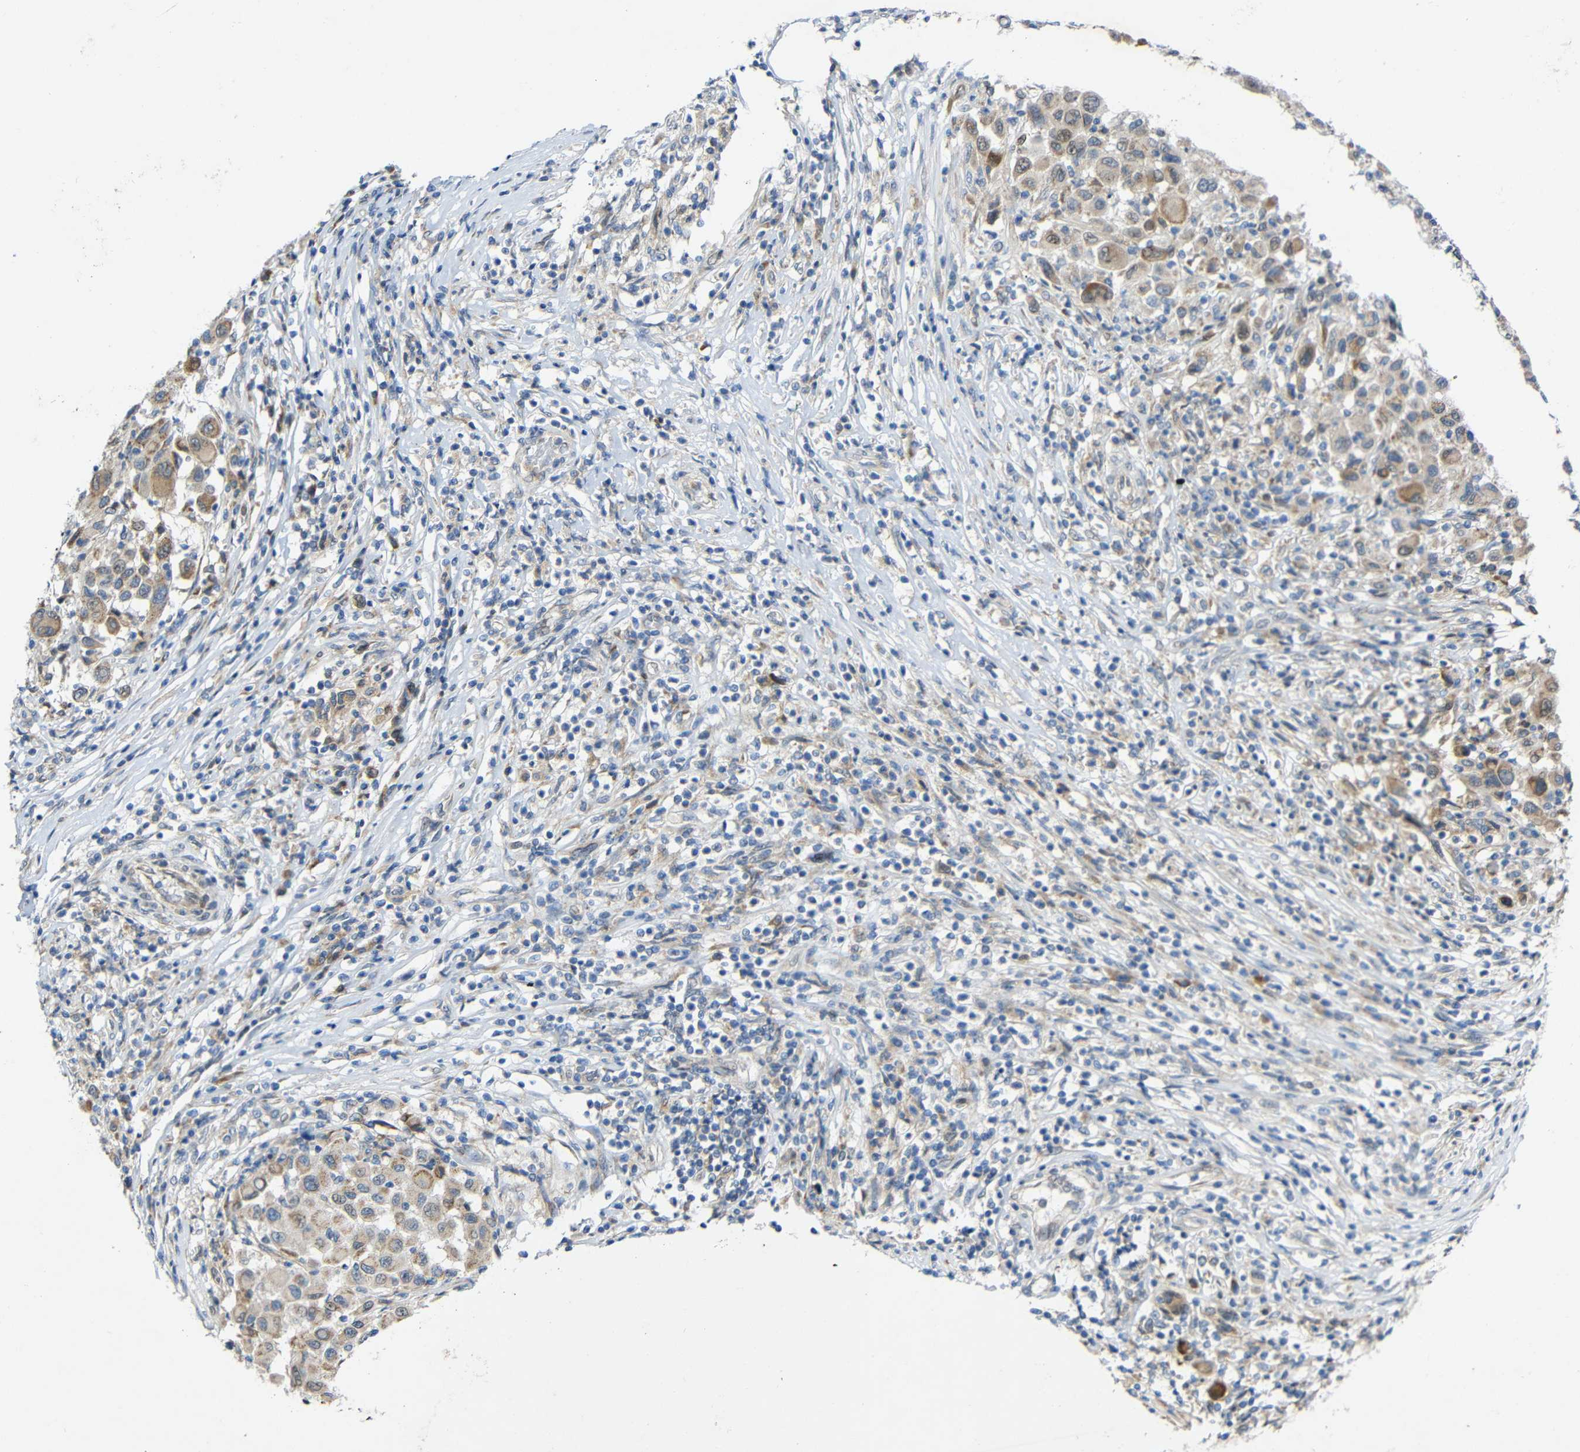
{"staining": {"intensity": "weak", "quantity": ">75%", "location": "cytoplasmic/membranous"}, "tissue": "melanoma", "cell_type": "Tumor cells", "image_type": "cancer", "snomed": [{"axis": "morphology", "description": "Malignant melanoma, Metastatic site"}, {"axis": "topography", "description": "Lymph node"}], "caption": "Tumor cells demonstrate low levels of weak cytoplasmic/membranous positivity in about >75% of cells in human melanoma. (Brightfield microscopy of DAB IHC at high magnification).", "gene": "TMEM25", "patient": {"sex": "male", "age": 61}}